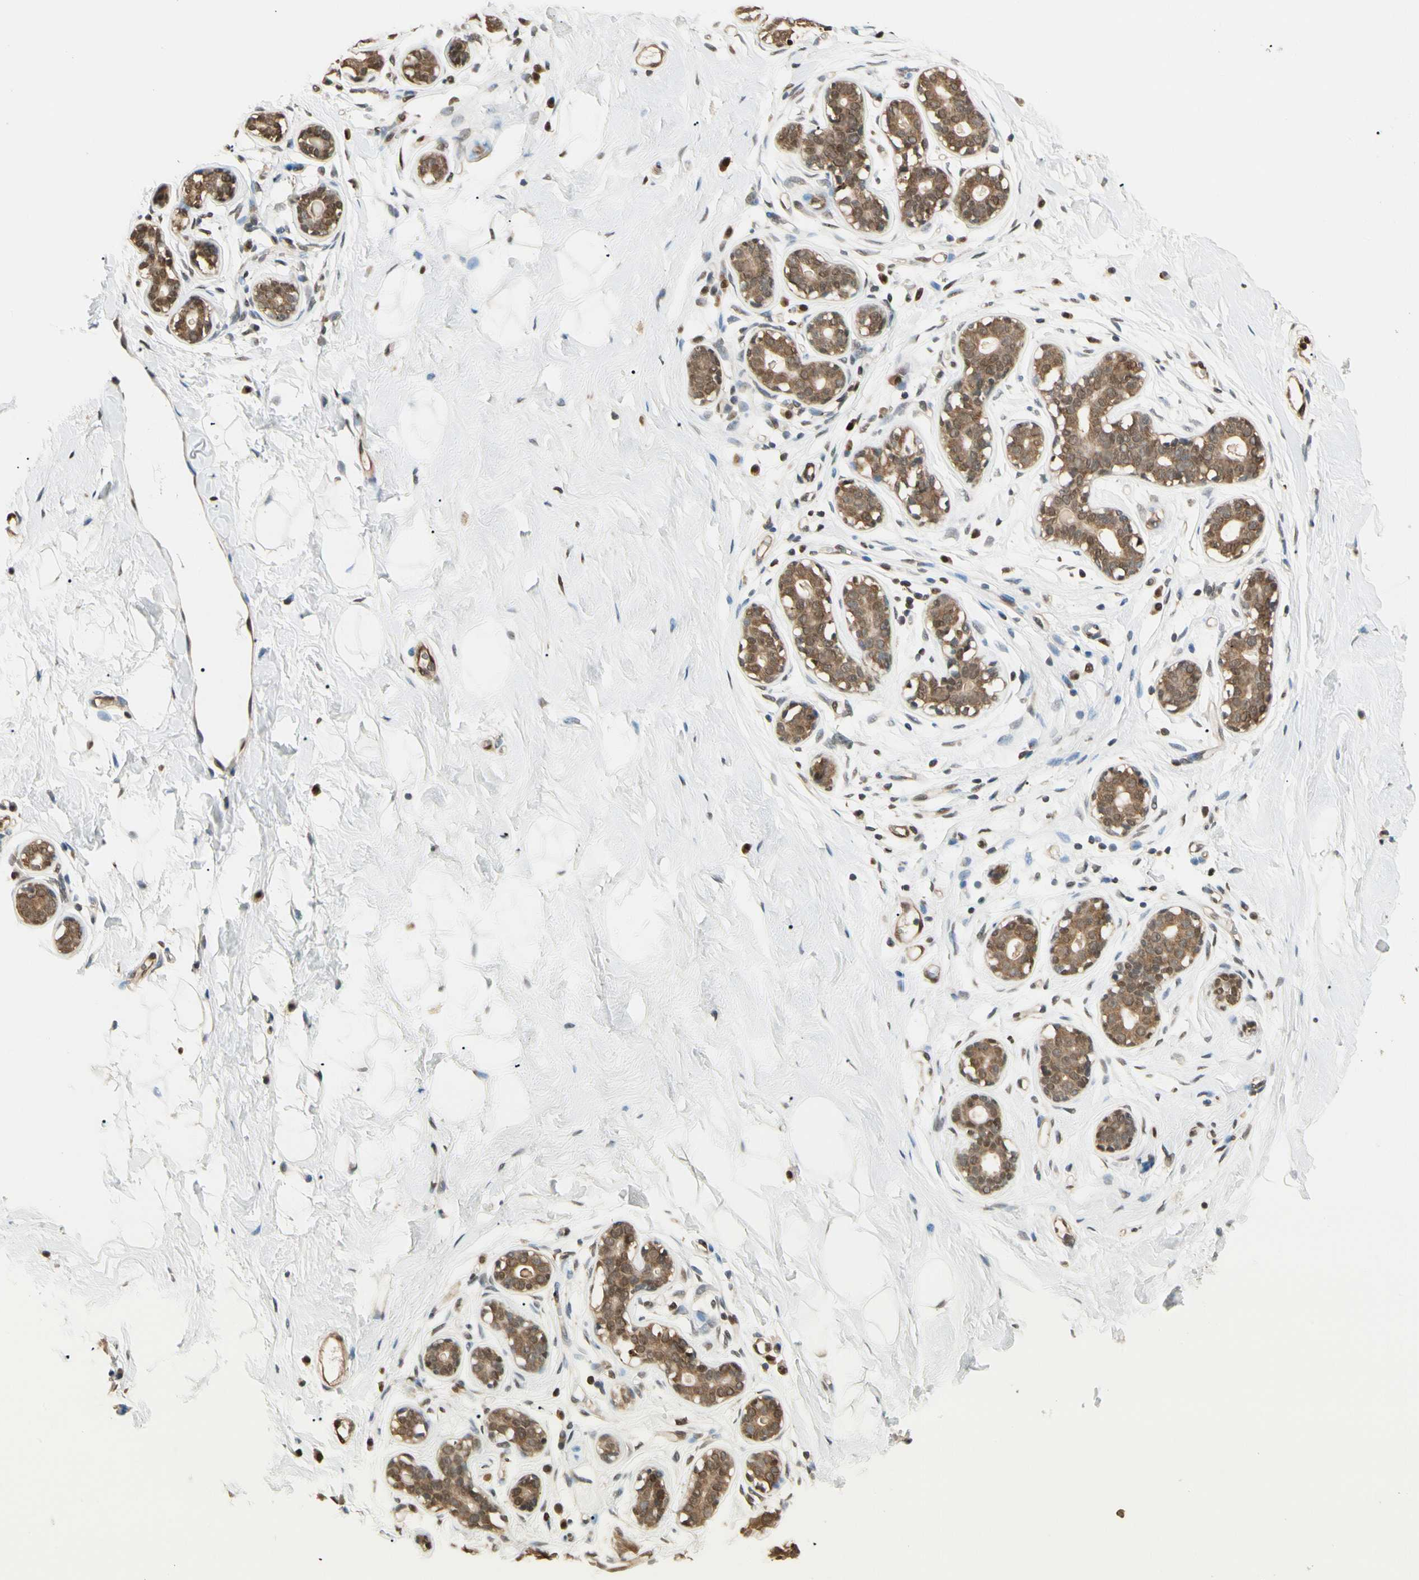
{"staining": {"intensity": "weak", "quantity": ">75%", "location": "cytoplasmic/membranous,nuclear"}, "tissue": "breast", "cell_type": "Adipocytes", "image_type": "normal", "snomed": [{"axis": "morphology", "description": "Normal tissue, NOS"}, {"axis": "topography", "description": "Breast"}], "caption": "The micrograph demonstrates immunohistochemical staining of benign breast. There is weak cytoplasmic/membranous,nuclear expression is seen in approximately >75% of adipocytes. (DAB IHC, brown staining for protein, blue staining for nuclei).", "gene": "PNCK", "patient": {"sex": "female", "age": 23}}